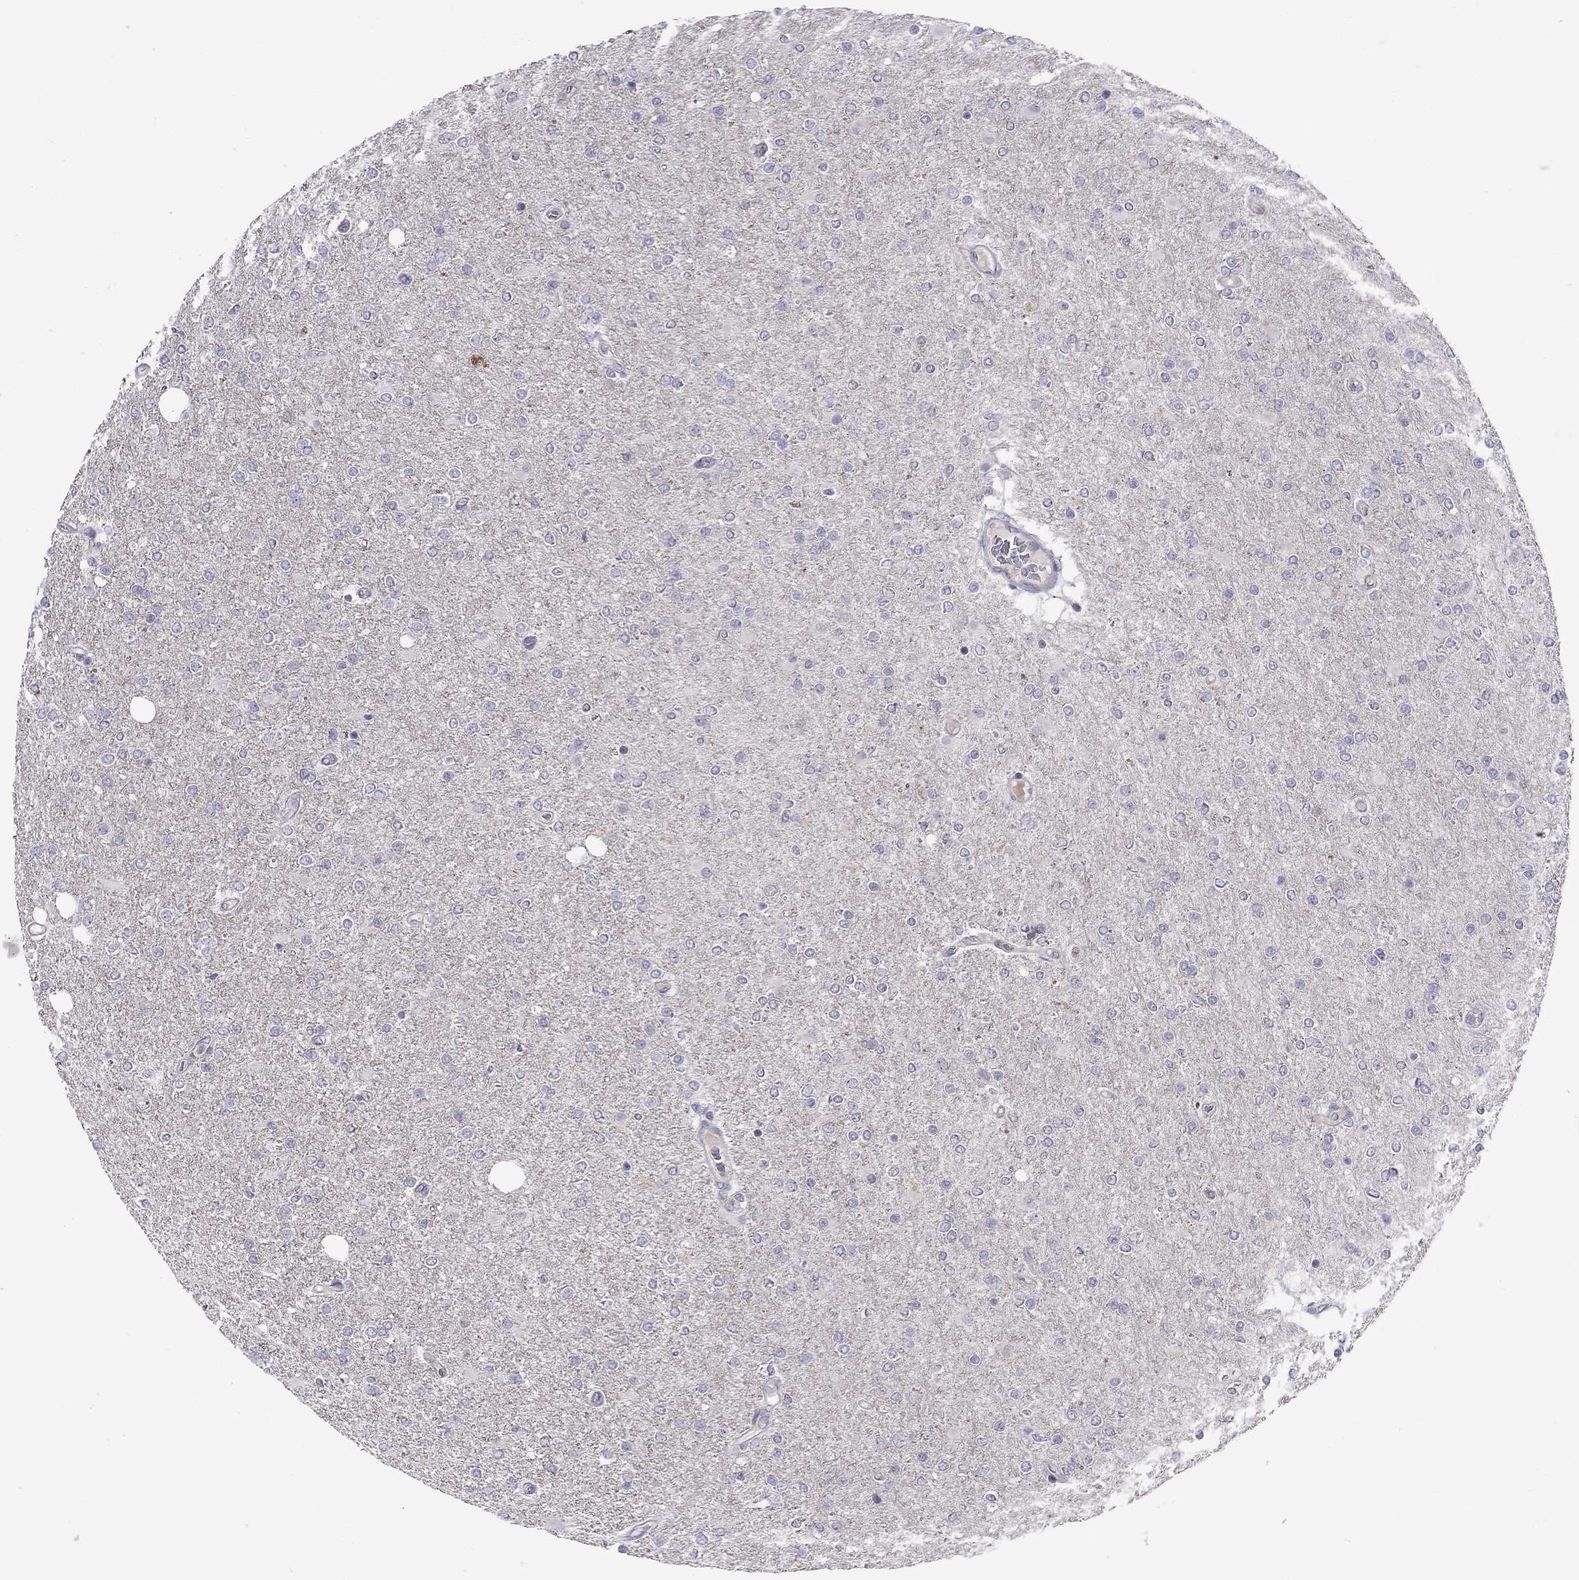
{"staining": {"intensity": "negative", "quantity": "none", "location": "none"}, "tissue": "glioma", "cell_type": "Tumor cells", "image_type": "cancer", "snomed": [{"axis": "morphology", "description": "Glioma, malignant, High grade"}, {"axis": "topography", "description": "Cerebral cortex"}], "caption": "The photomicrograph exhibits no significant positivity in tumor cells of malignant high-grade glioma.", "gene": "RTL9", "patient": {"sex": "male", "age": 70}}